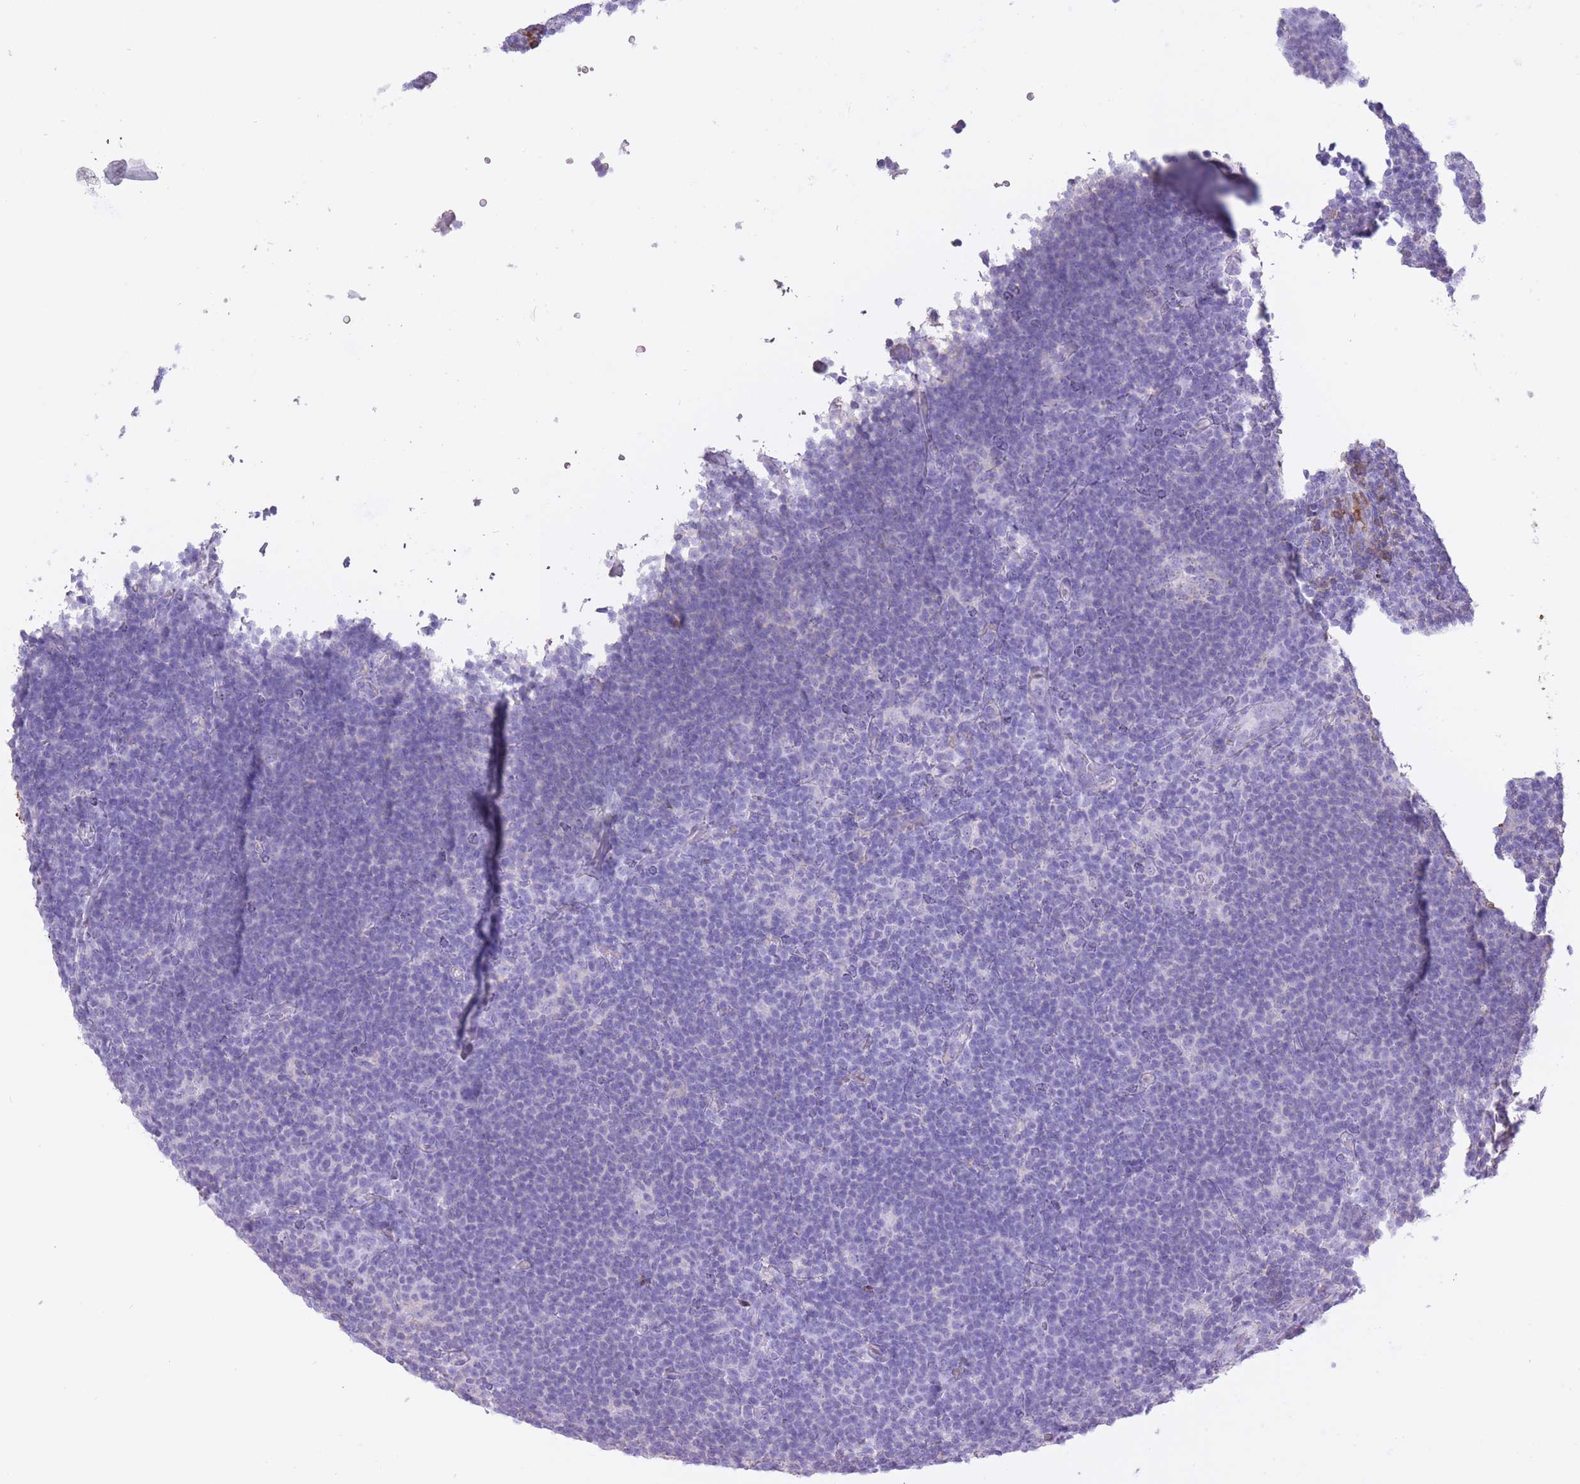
{"staining": {"intensity": "negative", "quantity": "none", "location": "none"}, "tissue": "lymphoma", "cell_type": "Tumor cells", "image_type": "cancer", "snomed": [{"axis": "morphology", "description": "Hodgkin's disease, NOS"}, {"axis": "topography", "description": "Lymph node"}], "caption": "Immunohistochemical staining of human Hodgkin's disease displays no significant positivity in tumor cells.", "gene": "AP3S2", "patient": {"sex": "female", "age": 57}}